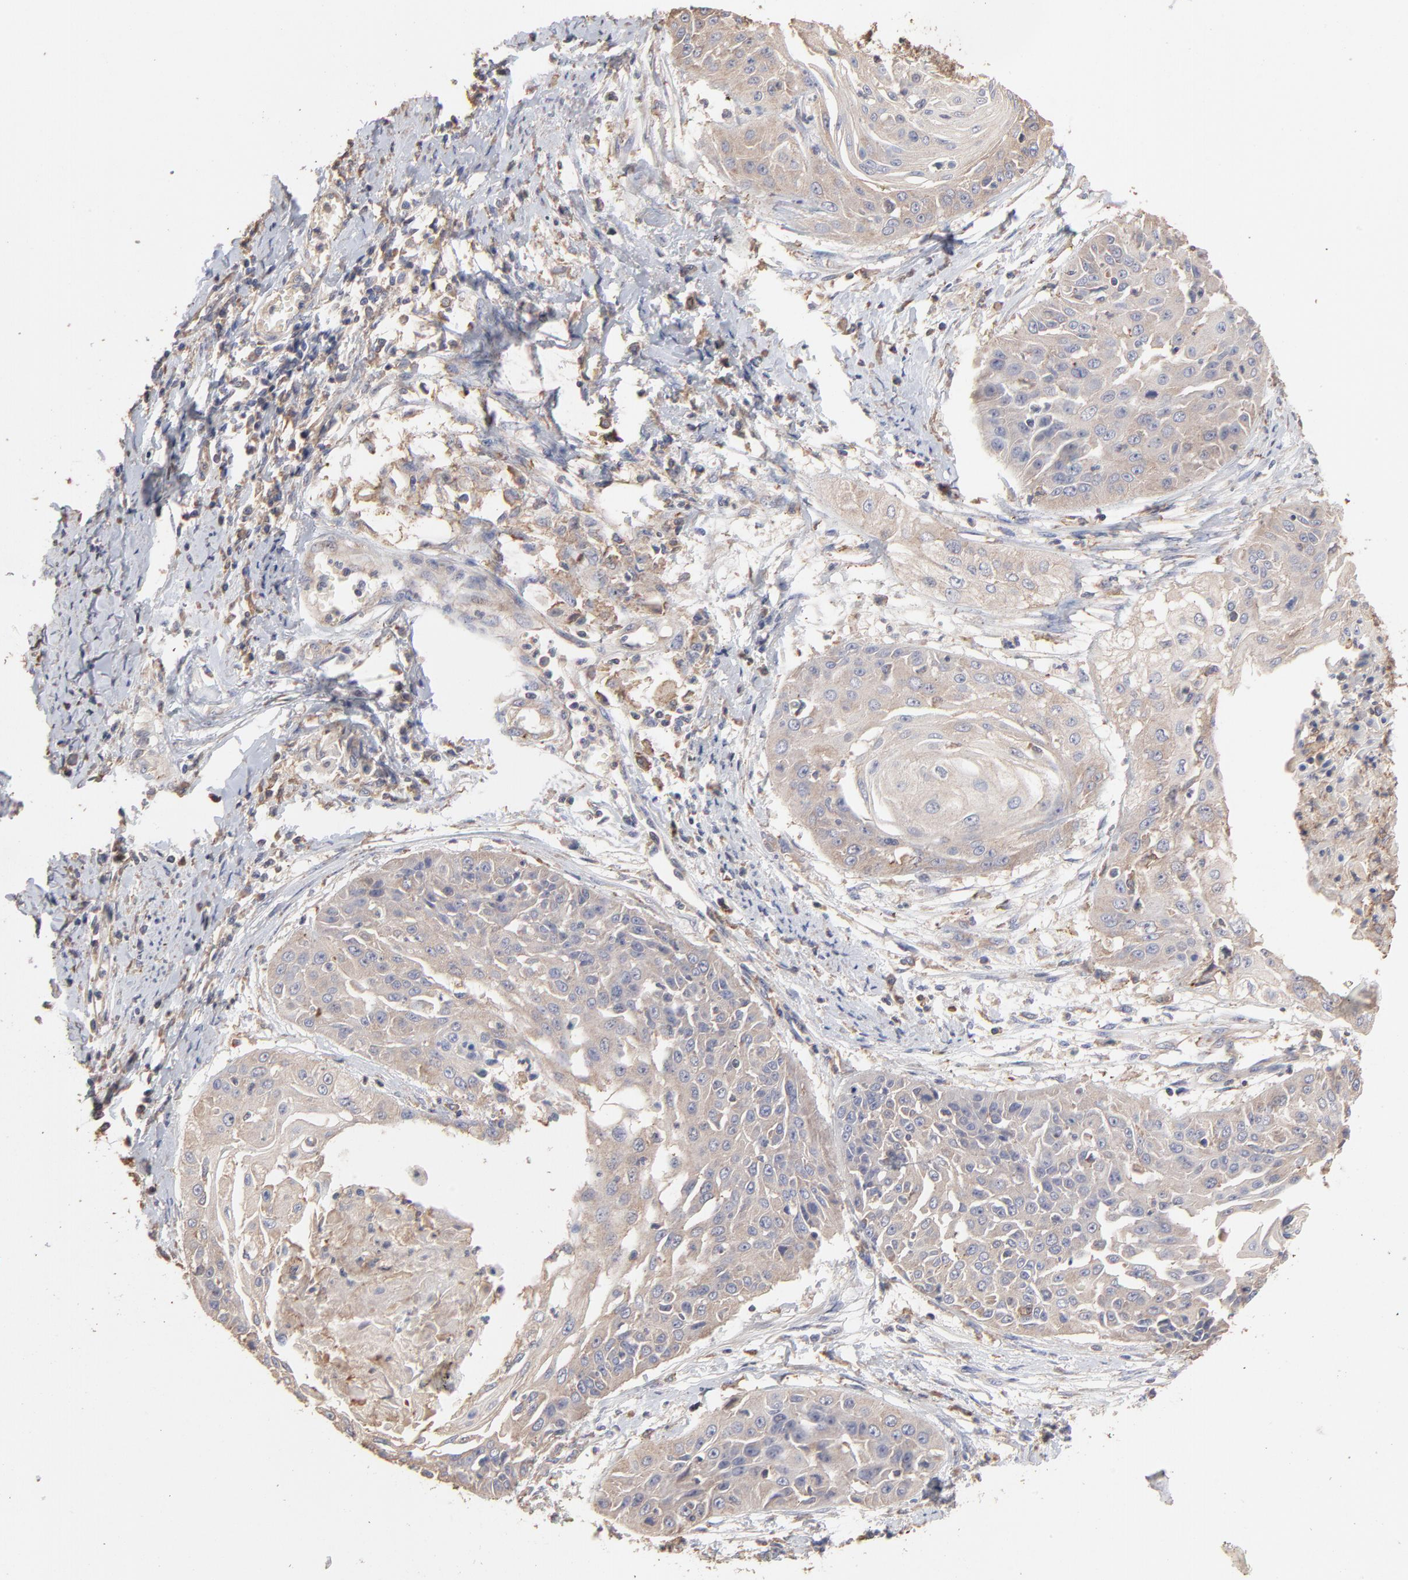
{"staining": {"intensity": "weak", "quantity": ">75%", "location": "cytoplasmic/membranous"}, "tissue": "cervical cancer", "cell_type": "Tumor cells", "image_type": "cancer", "snomed": [{"axis": "morphology", "description": "Squamous cell carcinoma, NOS"}, {"axis": "topography", "description": "Cervix"}], "caption": "IHC of squamous cell carcinoma (cervical) displays low levels of weak cytoplasmic/membranous staining in about >75% of tumor cells.", "gene": "TANGO2", "patient": {"sex": "female", "age": 64}}